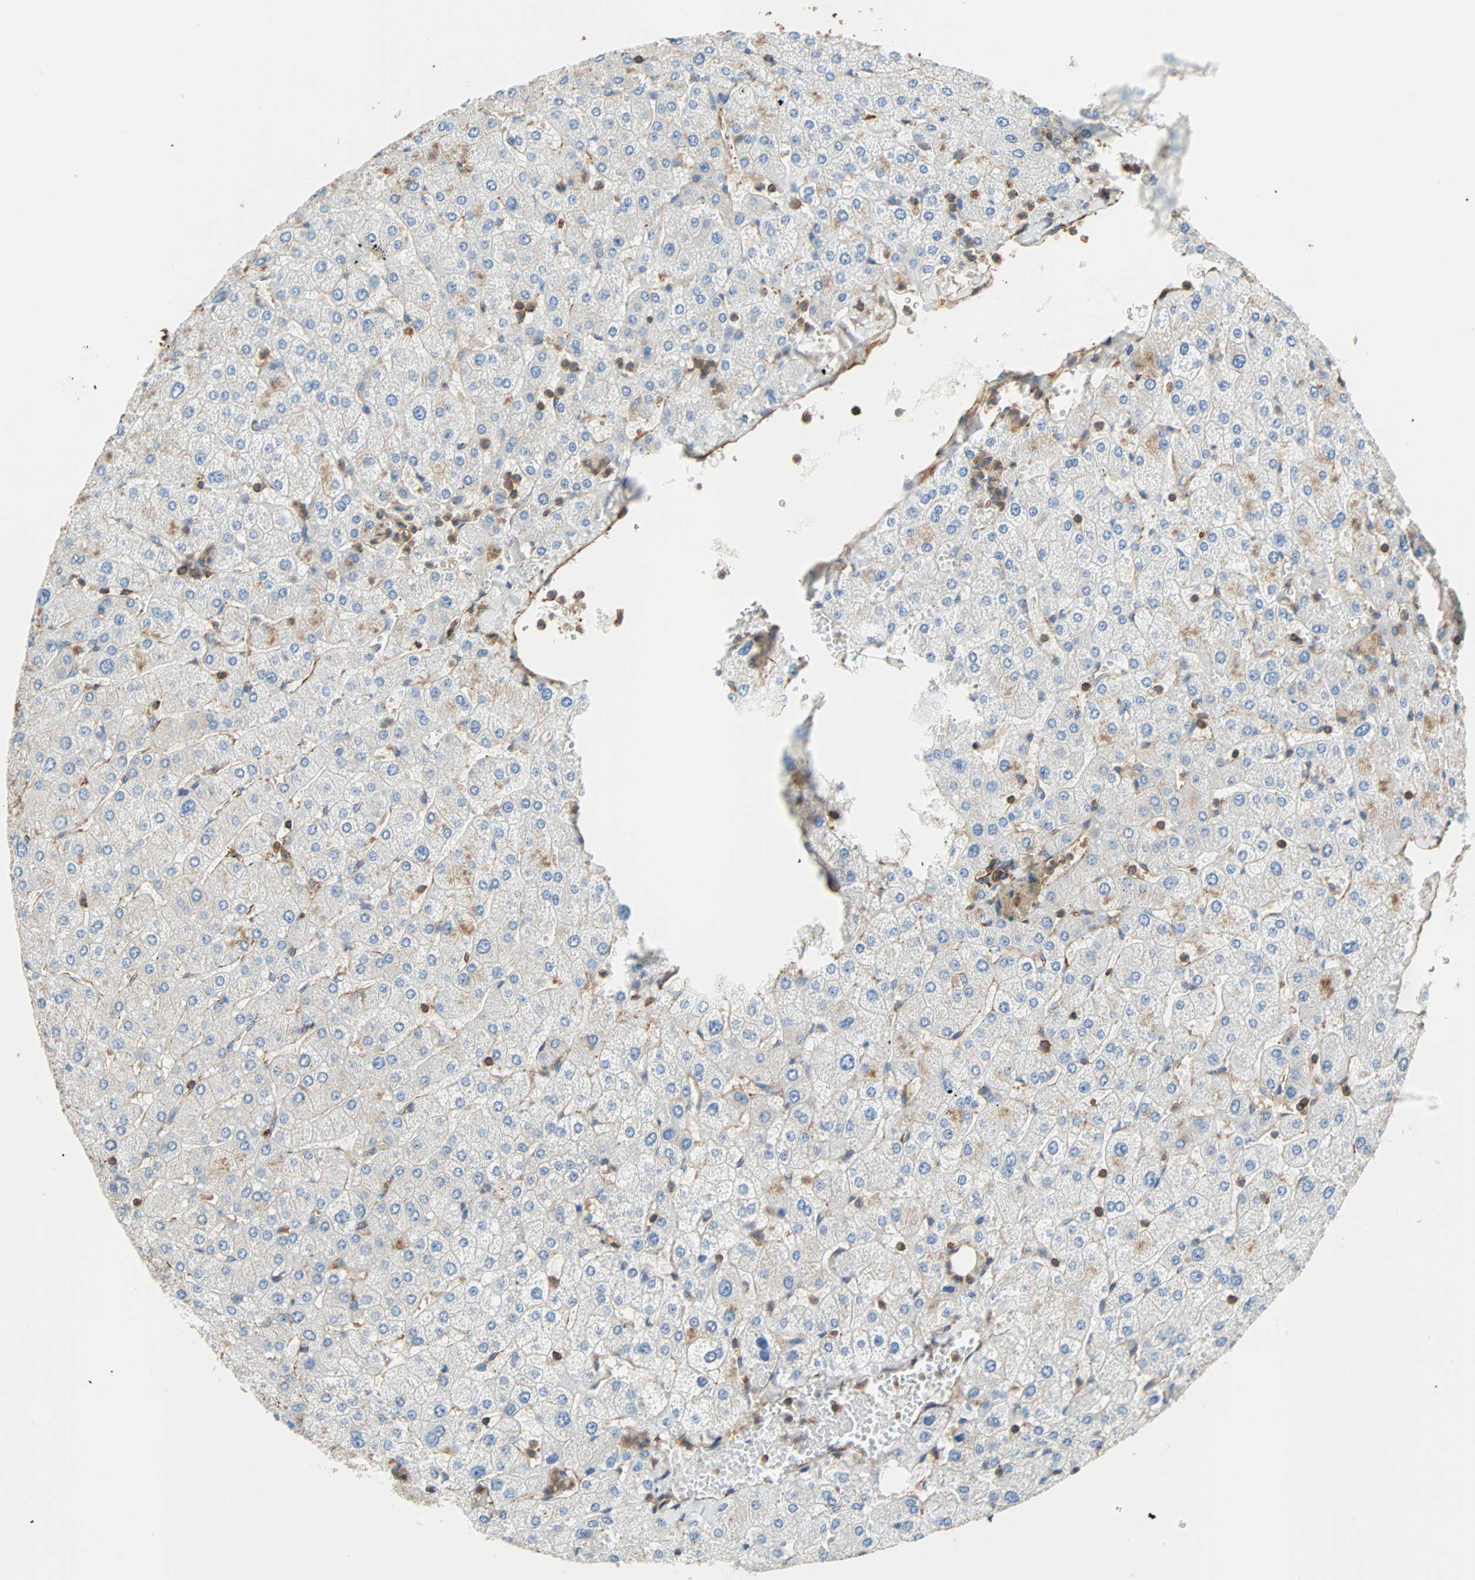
{"staining": {"intensity": "moderate", "quantity": ">75%", "location": "cytoplasmic/membranous"}, "tissue": "liver", "cell_type": "Cholangiocytes", "image_type": "normal", "snomed": [{"axis": "morphology", "description": "Normal tissue, NOS"}, {"axis": "topography", "description": "Liver"}], "caption": "Protein analysis of benign liver demonstrates moderate cytoplasmic/membranous positivity in about >75% of cholangiocytes.", "gene": "GALNT10", "patient": {"sex": "male", "age": 55}}